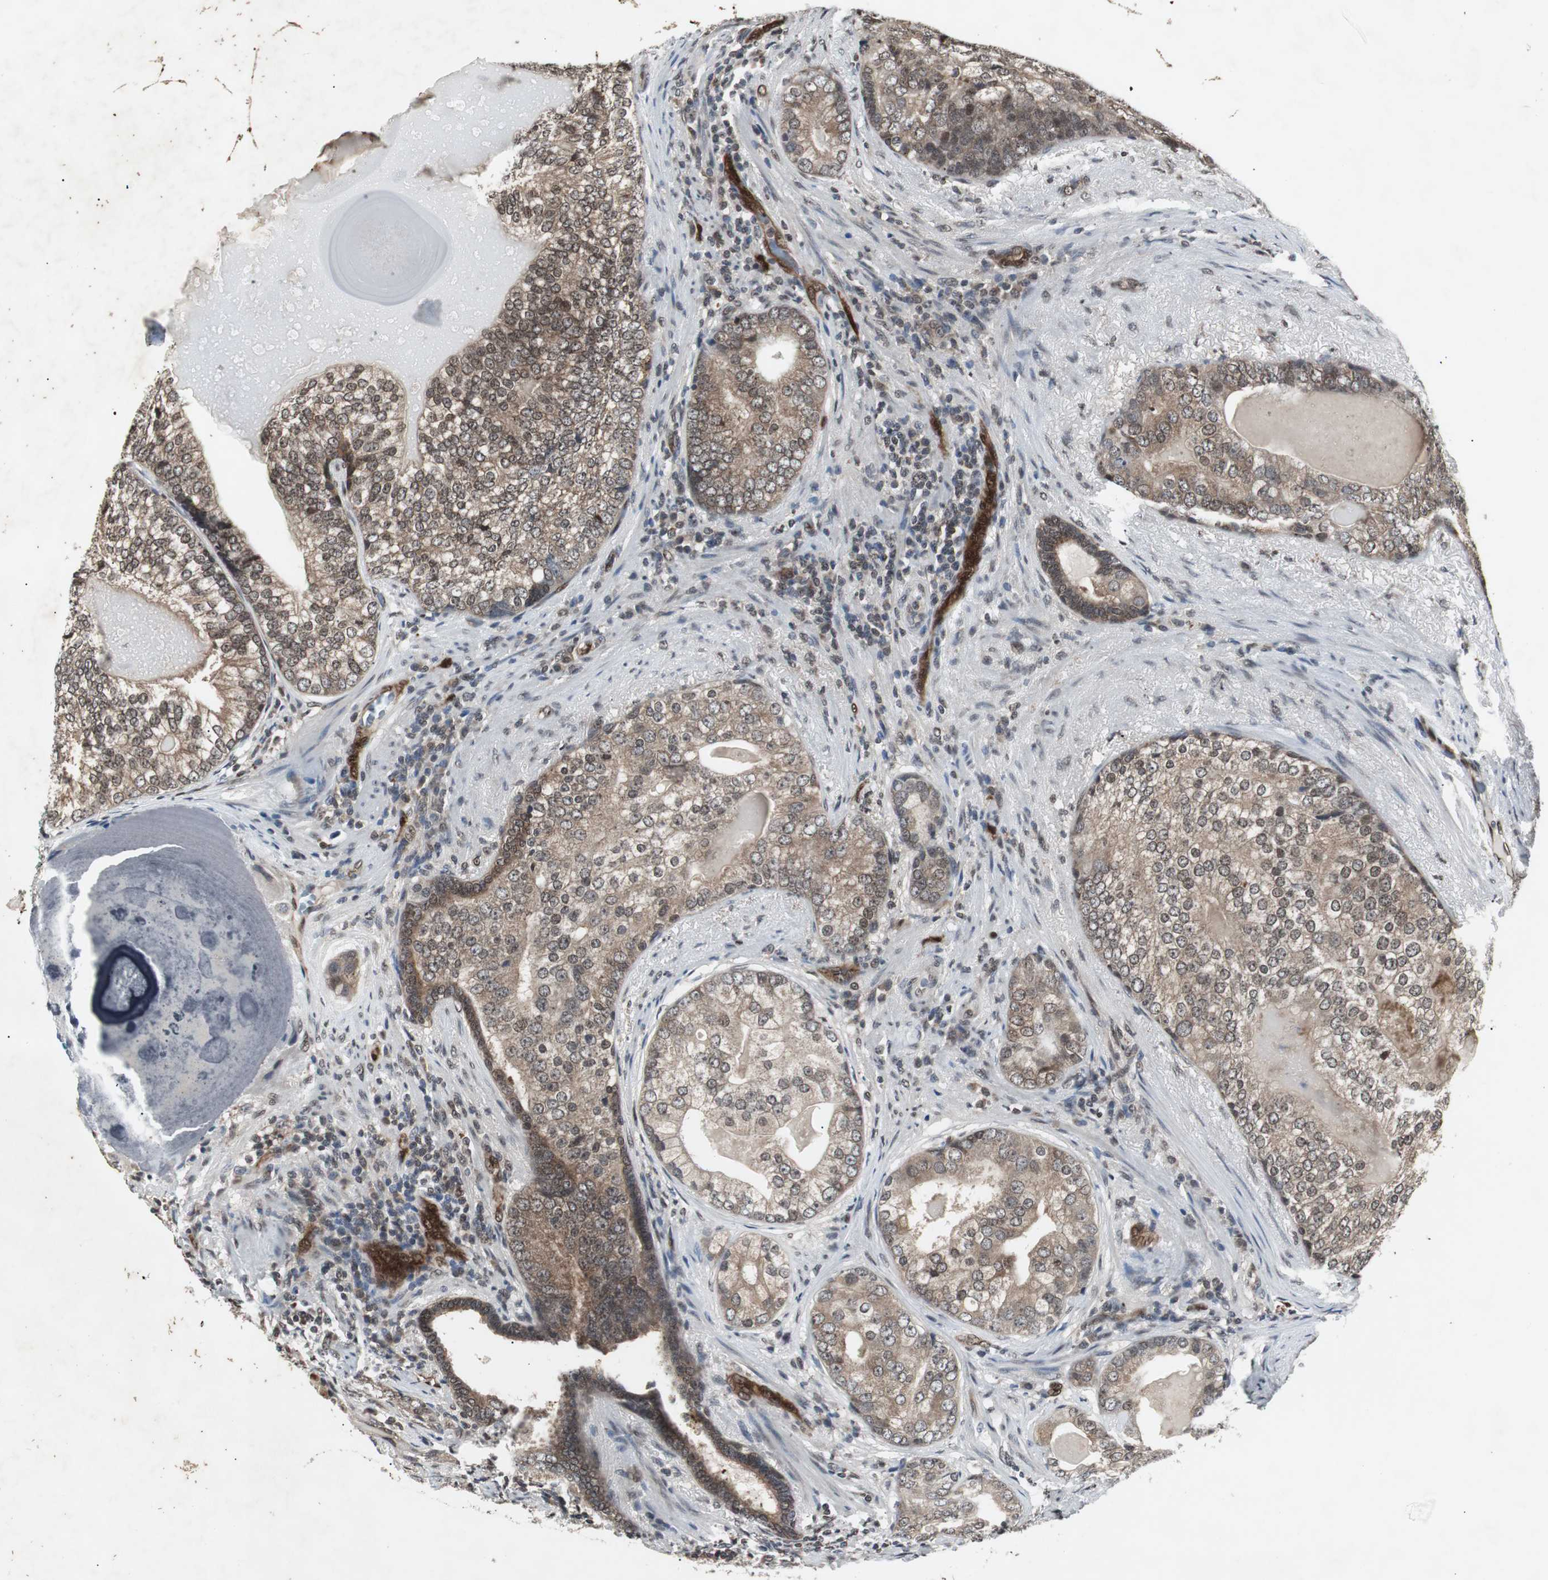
{"staining": {"intensity": "weak", "quantity": ">75%", "location": "cytoplasmic/membranous"}, "tissue": "prostate cancer", "cell_type": "Tumor cells", "image_type": "cancer", "snomed": [{"axis": "morphology", "description": "Adenocarcinoma, High grade"}, {"axis": "topography", "description": "Prostate"}], "caption": "Prostate cancer (adenocarcinoma (high-grade)) tissue shows weak cytoplasmic/membranous expression in approximately >75% of tumor cells The staining is performed using DAB (3,3'-diaminobenzidine) brown chromogen to label protein expression. The nuclei are counter-stained blue using hematoxylin.", "gene": "SMAD1", "patient": {"sex": "male", "age": 66}}